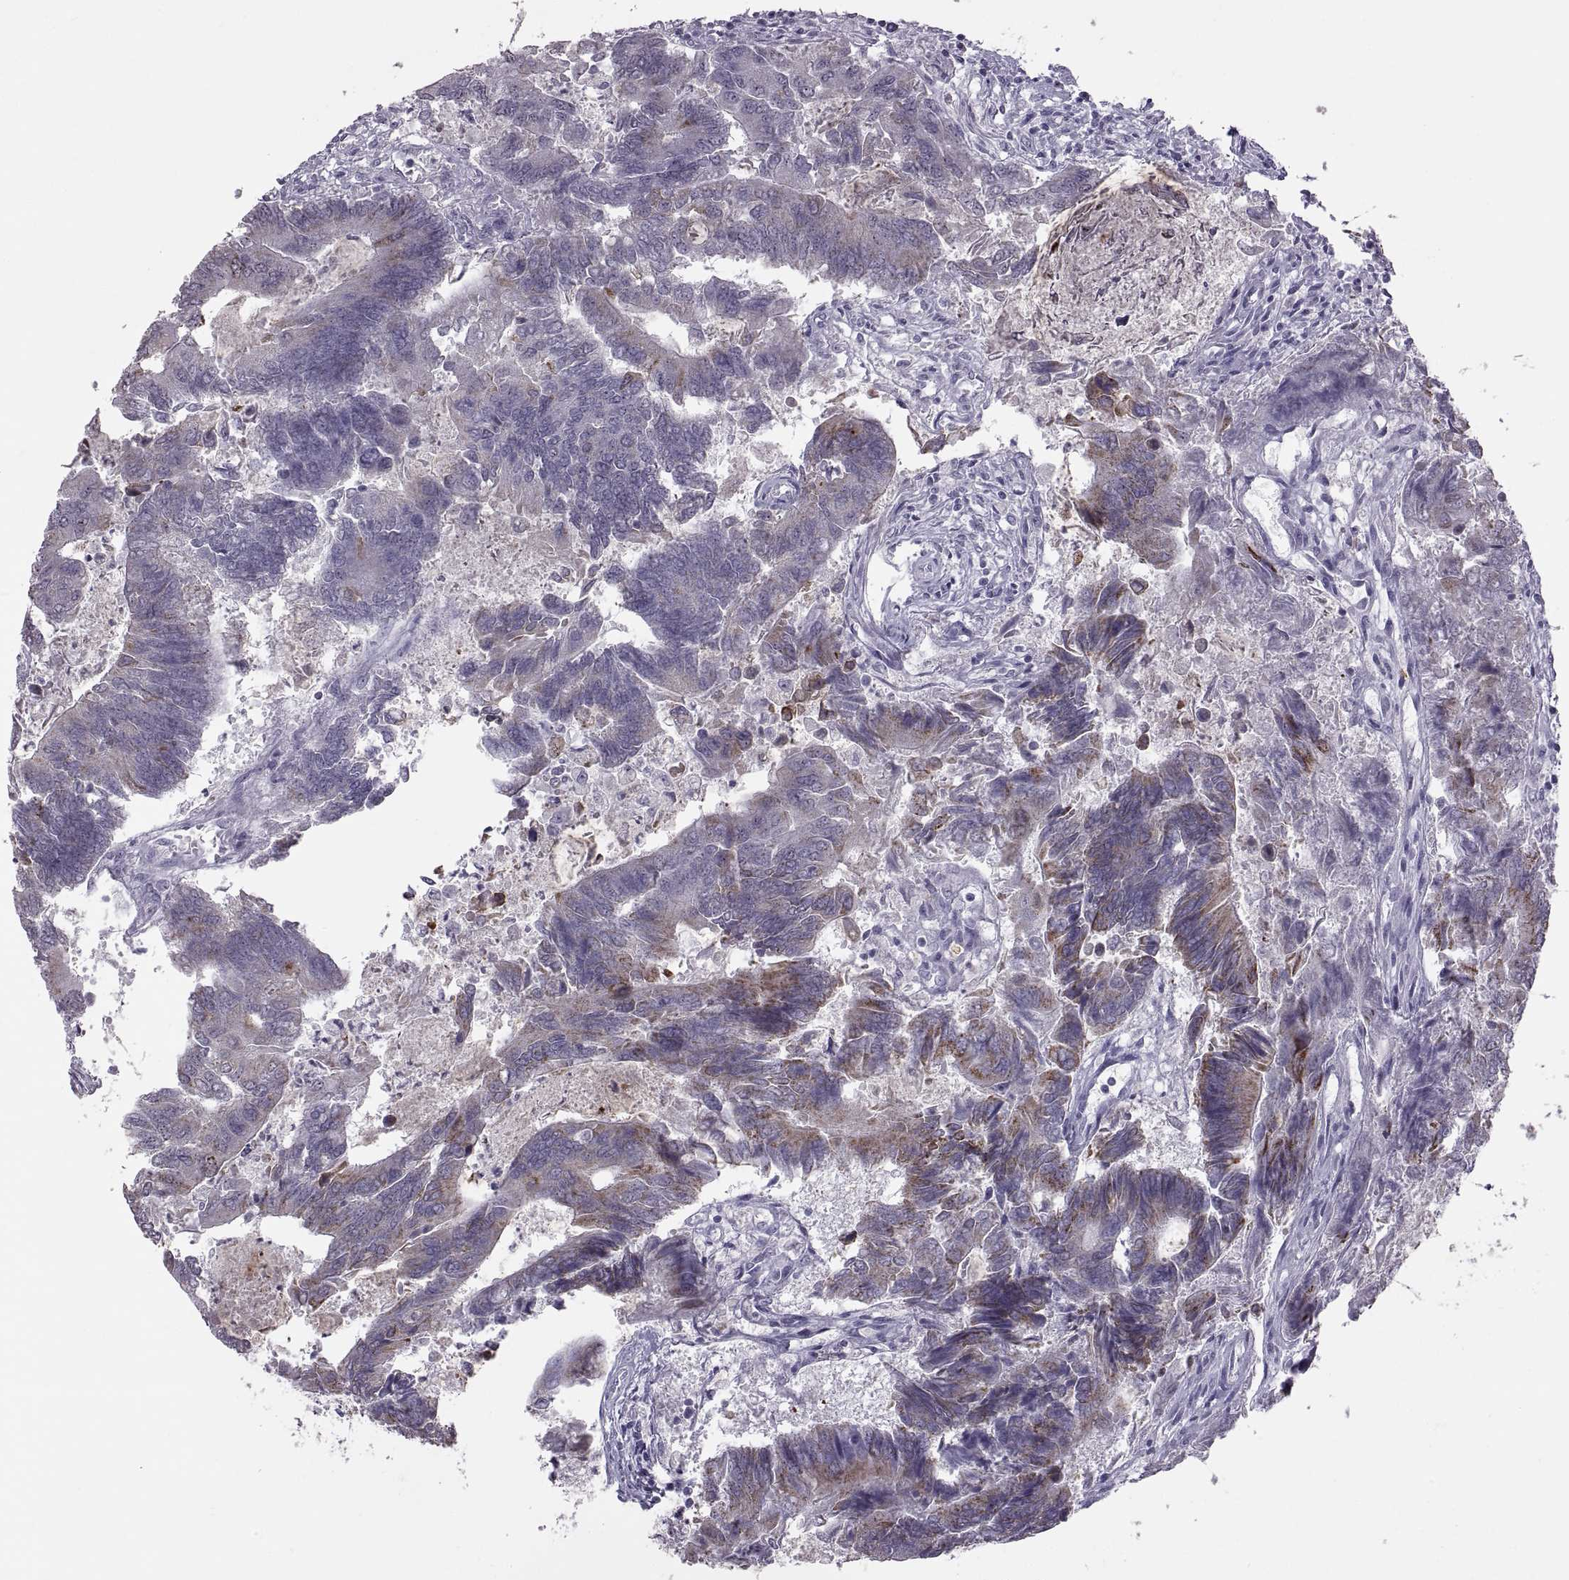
{"staining": {"intensity": "moderate", "quantity": "<25%", "location": "cytoplasmic/membranous"}, "tissue": "colorectal cancer", "cell_type": "Tumor cells", "image_type": "cancer", "snomed": [{"axis": "morphology", "description": "Adenocarcinoma, NOS"}, {"axis": "topography", "description": "Colon"}], "caption": "Tumor cells demonstrate moderate cytoplasmic/membranous positivity in approximately <25% of cells in colorectal cancer. The staining was performed using DAB to visualize the protein expression in brown, while the nuclei were stained in blue with hematoxylin (Magnification: 20x).", "gene": "ASIC2", "patient": {"sex": "female", "age": 67}}